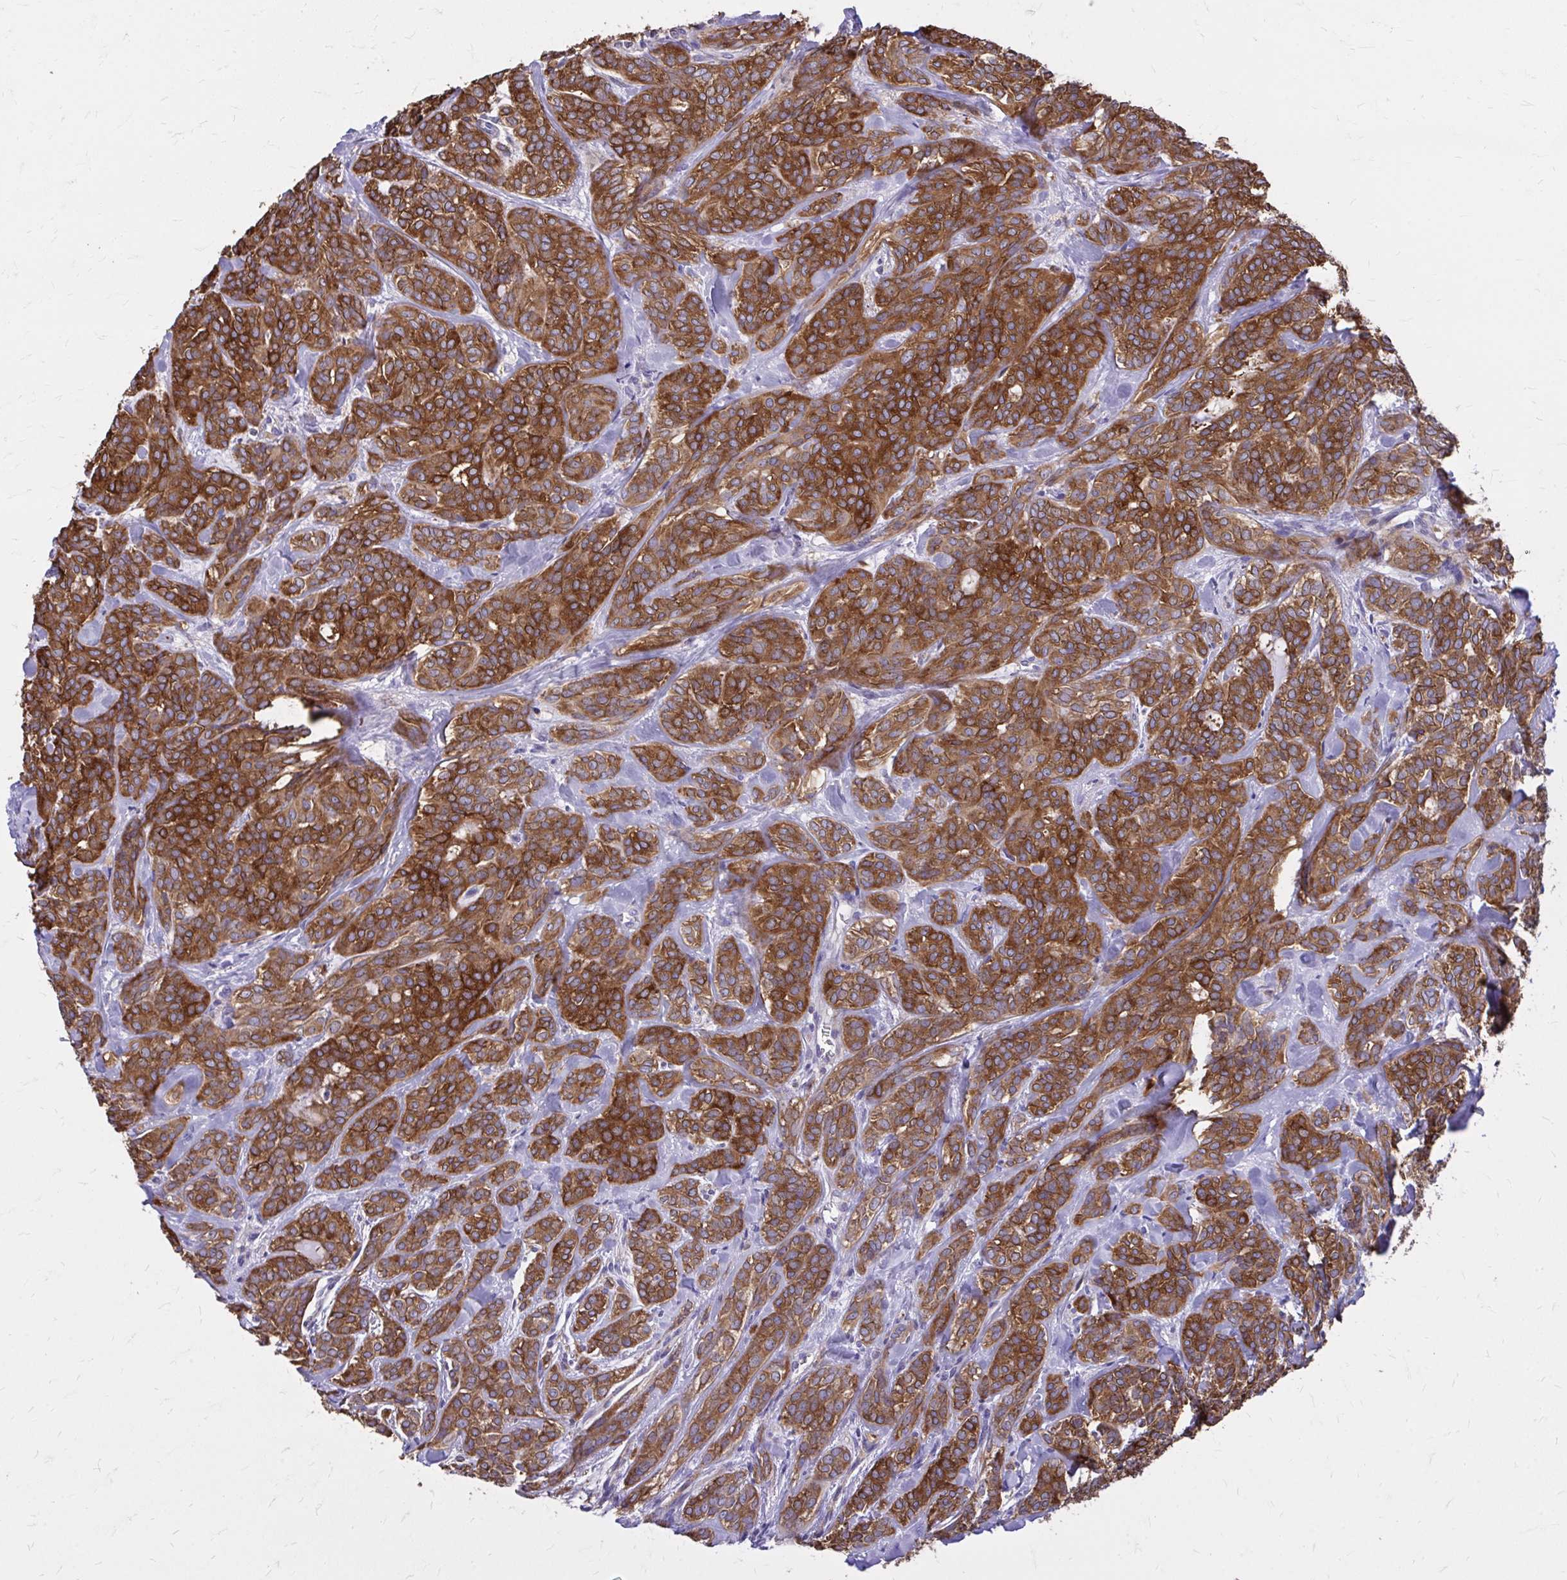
{"staining": {"intensity": "strong", "quantity": ">75%", "location": "cytoplasmic/membranous"}, "tissue": "head and neck cancer", "cell_type": "Tumor cells", "image_type": "cancer", "snomed": [{"axis": "morphology", "description": "Adenocarcinoma, NOS"}, {"axis": "topography", "description": "Head-Neck"}], "caption": "The micrograph demonstrates staining of head and neck cancer, revealing strong cytoplasmic/membranous protein expression (brown color) within tumor cells.", "gene": "EPB41L1", "patient": {"sex": "female", "age": 57}}